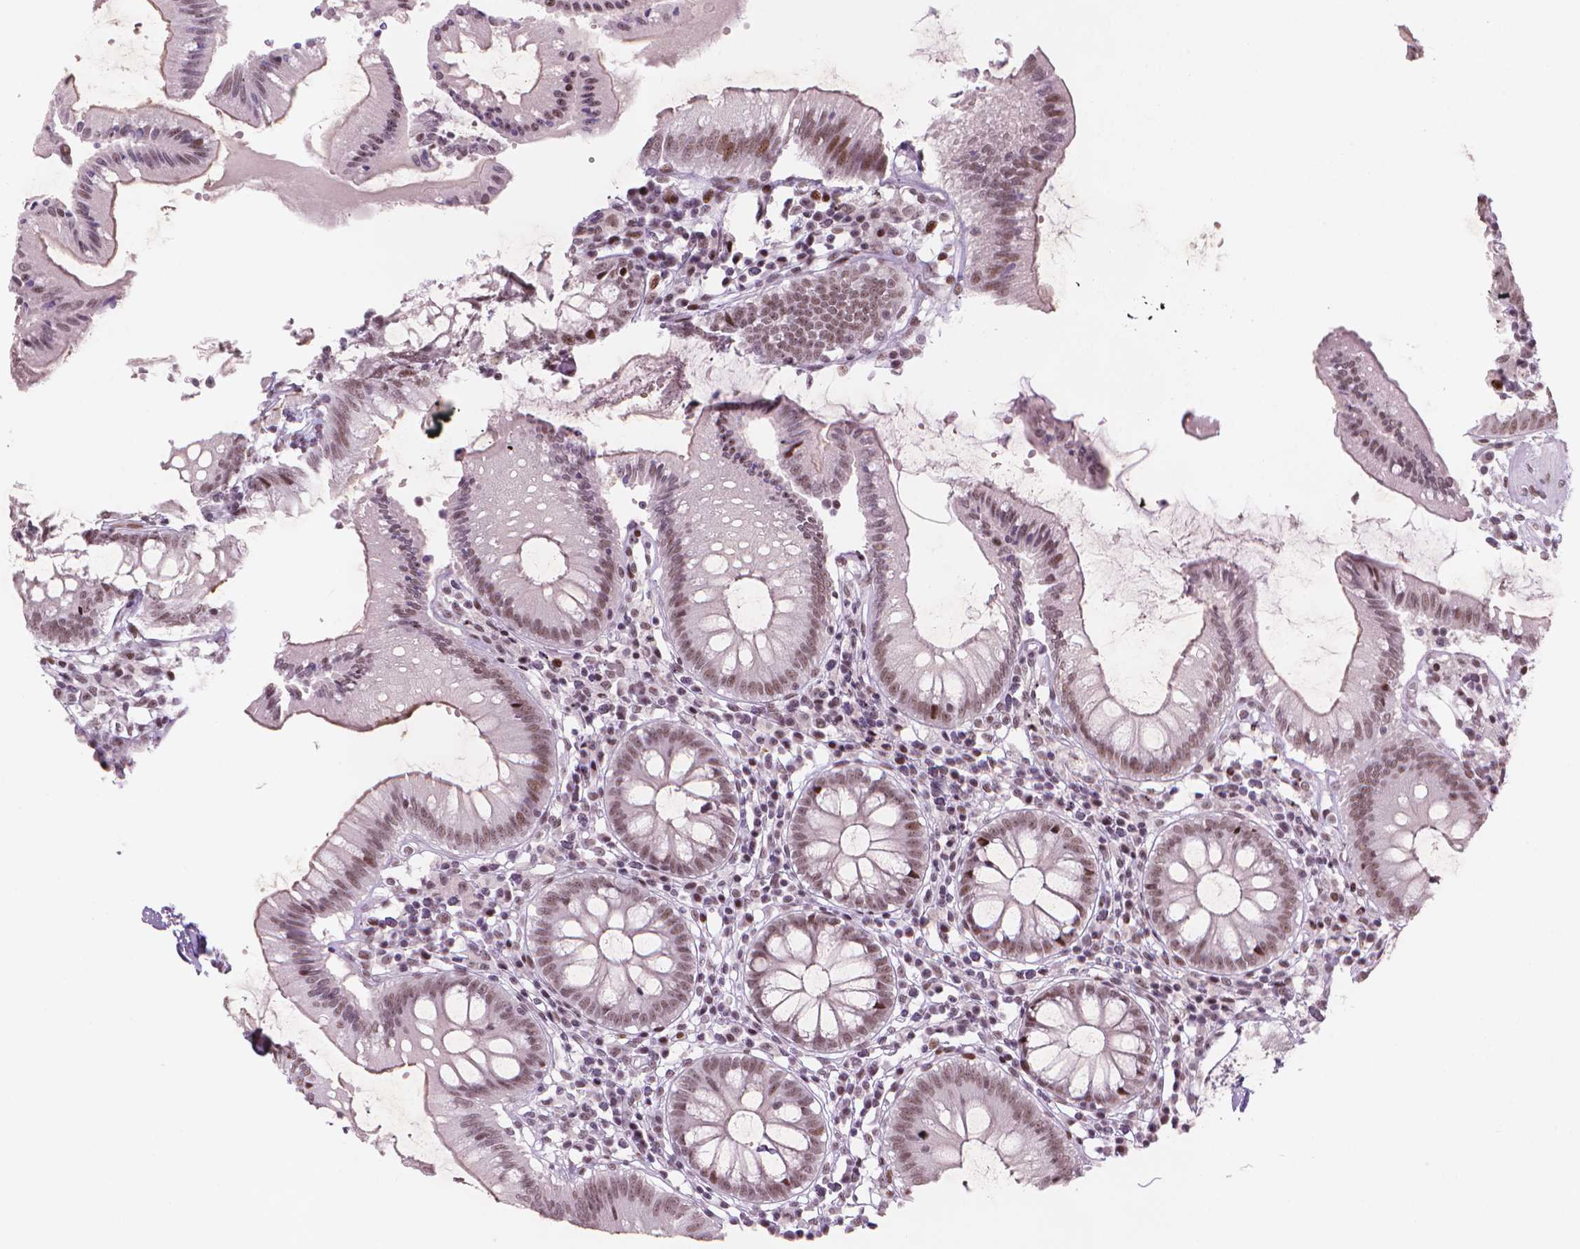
{"staining": {"intensity": "moderate", "quantity": ">75%", "location": "nuclear"}, "tissue": "colon", "cell_type": "Endothelial cells", "image_type": "normal", "snomed": [{"axis": "morphology", "description": "Normal tissue, NOS"}, {"axis": "morphology", "description": "Adenocarcinoma, NOS"}, {"axis": "topography", "description": "Colon"}], "caption": "An image showing moderate nuclear expression in approximately >75% of endothelial cells in benign colon, as visualized by brown immunohistochemical staining.", "gene": "HES7", "patient": {"sex": "male", "age": 83}}